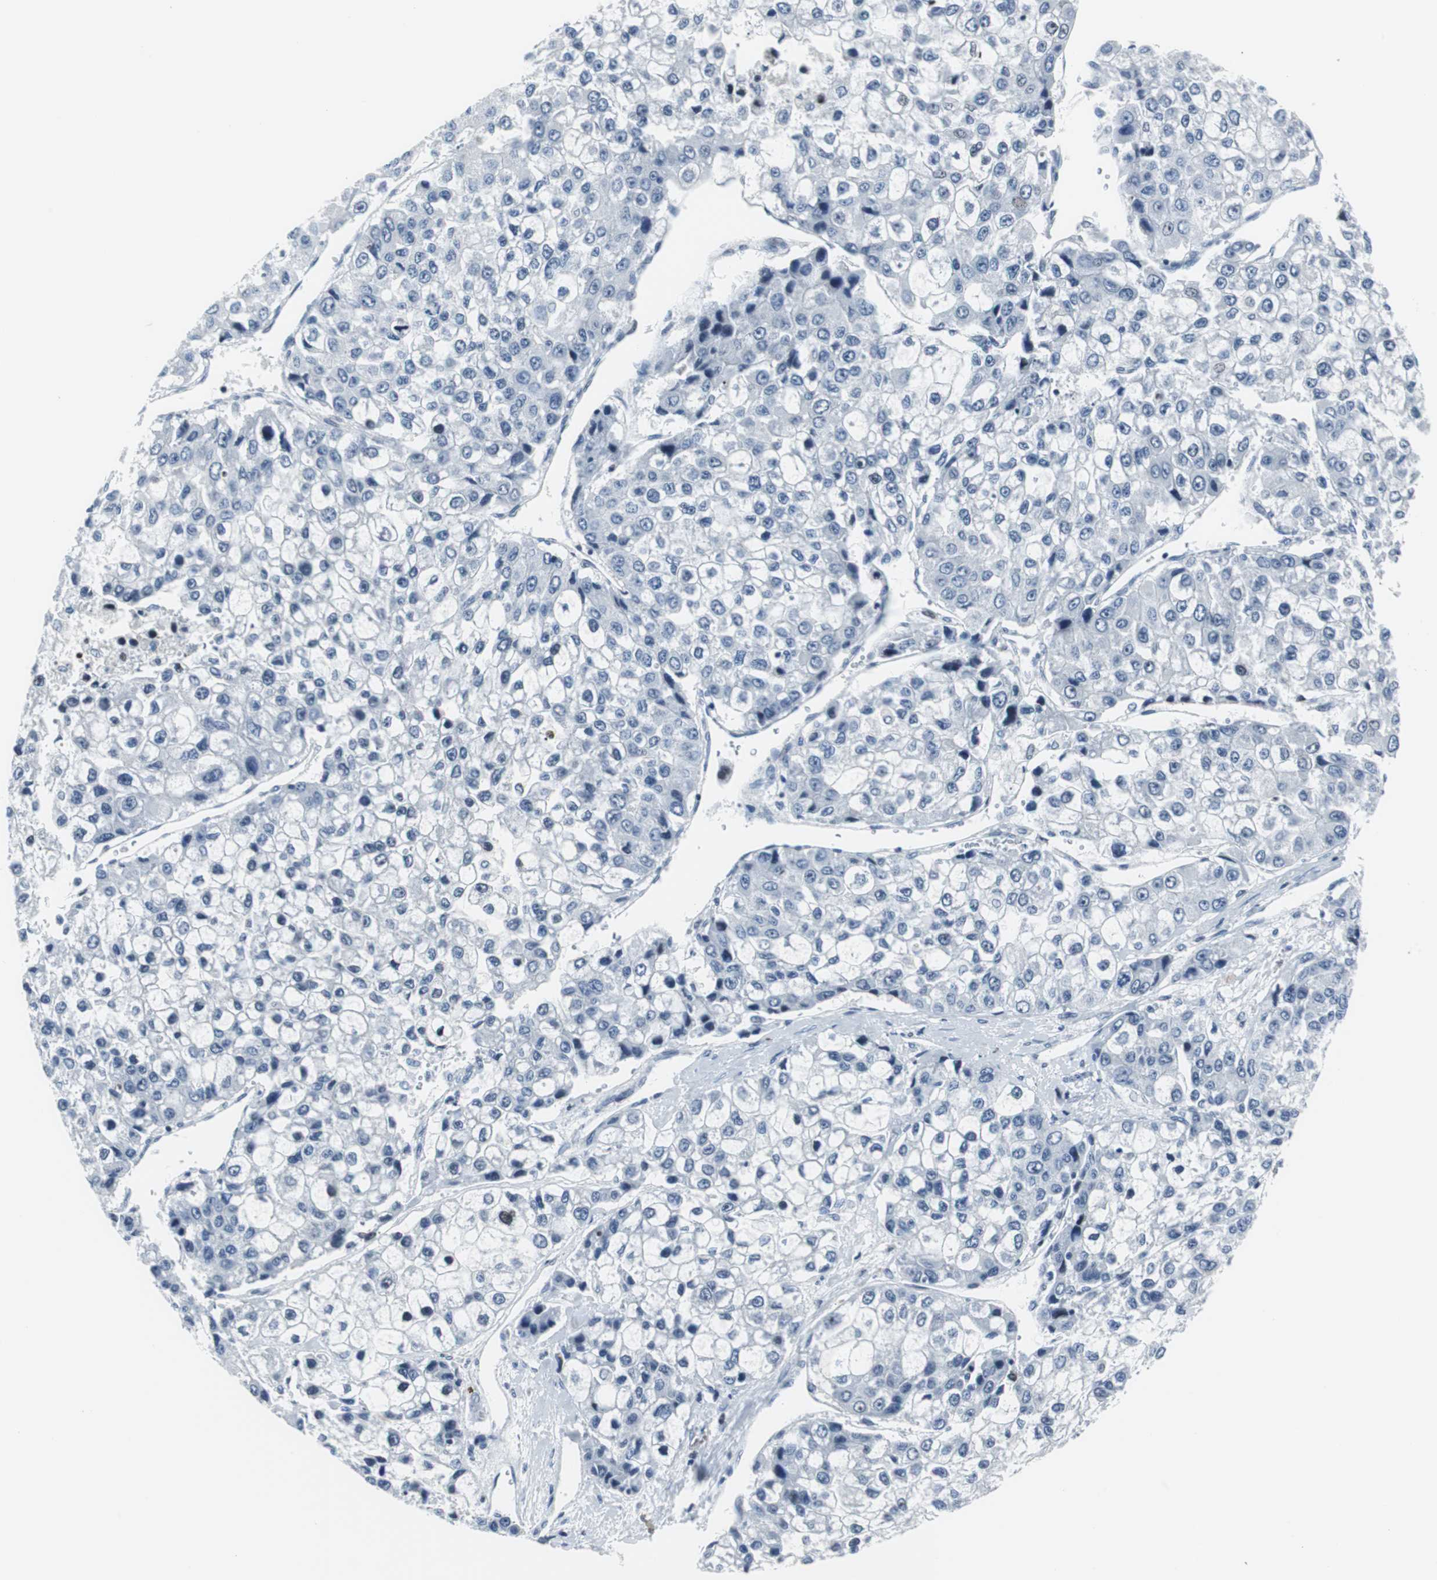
{"staining": {"intensity": "negative", "quantity": "none", "location": "none"}, "tissue": "liver cancer", "cell_type": "Tumor cells", "image_type": "cancer", "snomed": [{"axis": "morphology", "description": "Carcinoma, Hepatocellular, NOS"}, {"axis": "topography", "description": "Liver"}], "caption": "A high-resolution histopathology image shows IHC staining of hepatocellular carcinoma (liver), which shows no significant positivity in tumor cells.", "gene": "DOK1", "patient": {"sex": "female", "age": 66}}